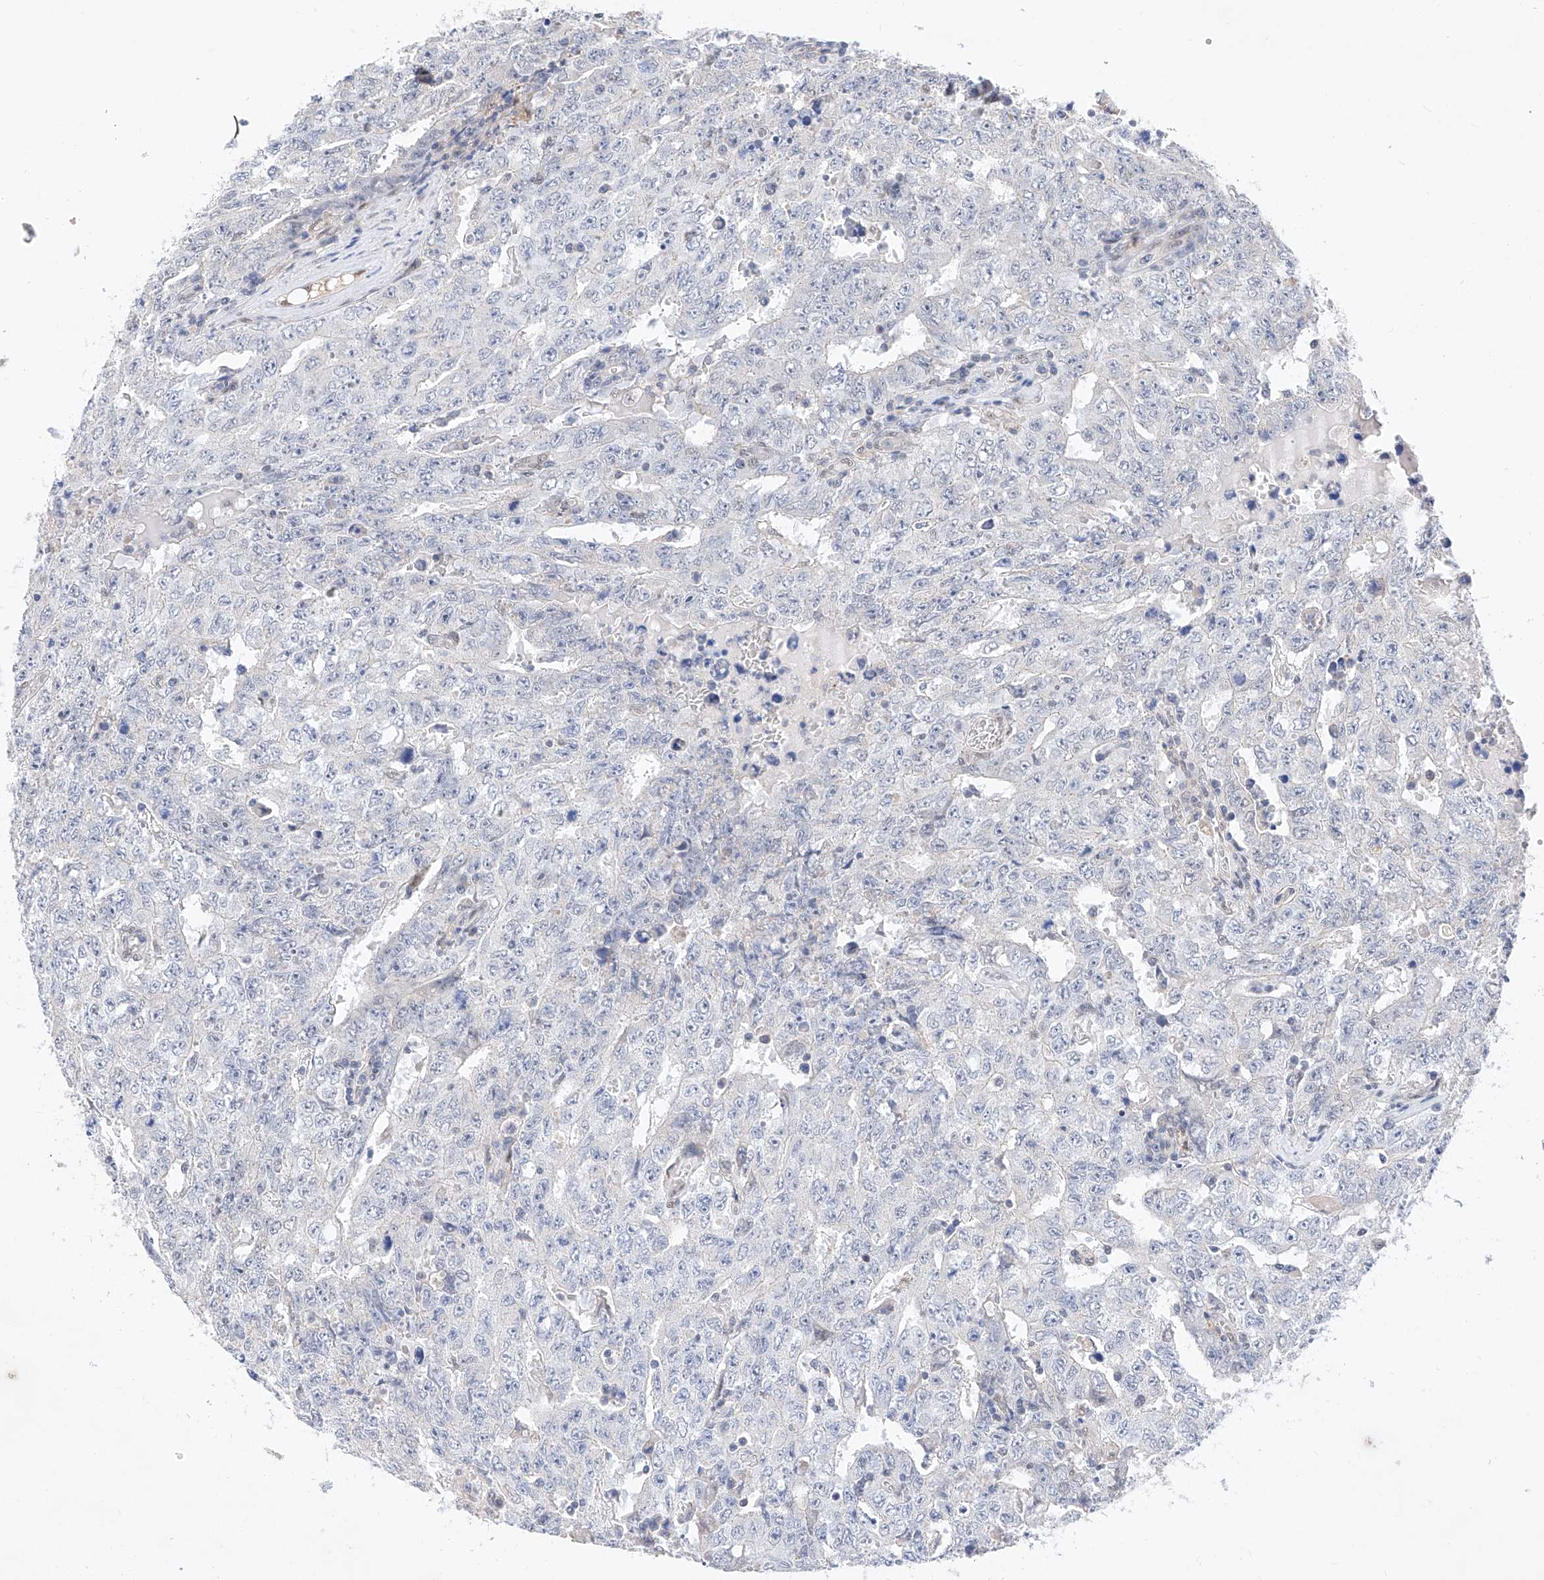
{"staining": {"intensity": "negative", "quantity": "none", "location": "none"}, "tissue": "testis cancer", "cell_type": "Tumor cells", "image_type": "cancer", "snomed": [{"axis": "morphology", "description": "Carcinoma, Embryonal, NOS"}, {"axis": "topography", "description": "Testis"}], "caption": "A high-resolution histopathology image shows IHC staining of testis cancer (embryonal carcinoma), which displays no significant expression in tumor cells.", "gene": "KCNJ1", "patient": {"sex": "male", "age": 26}}